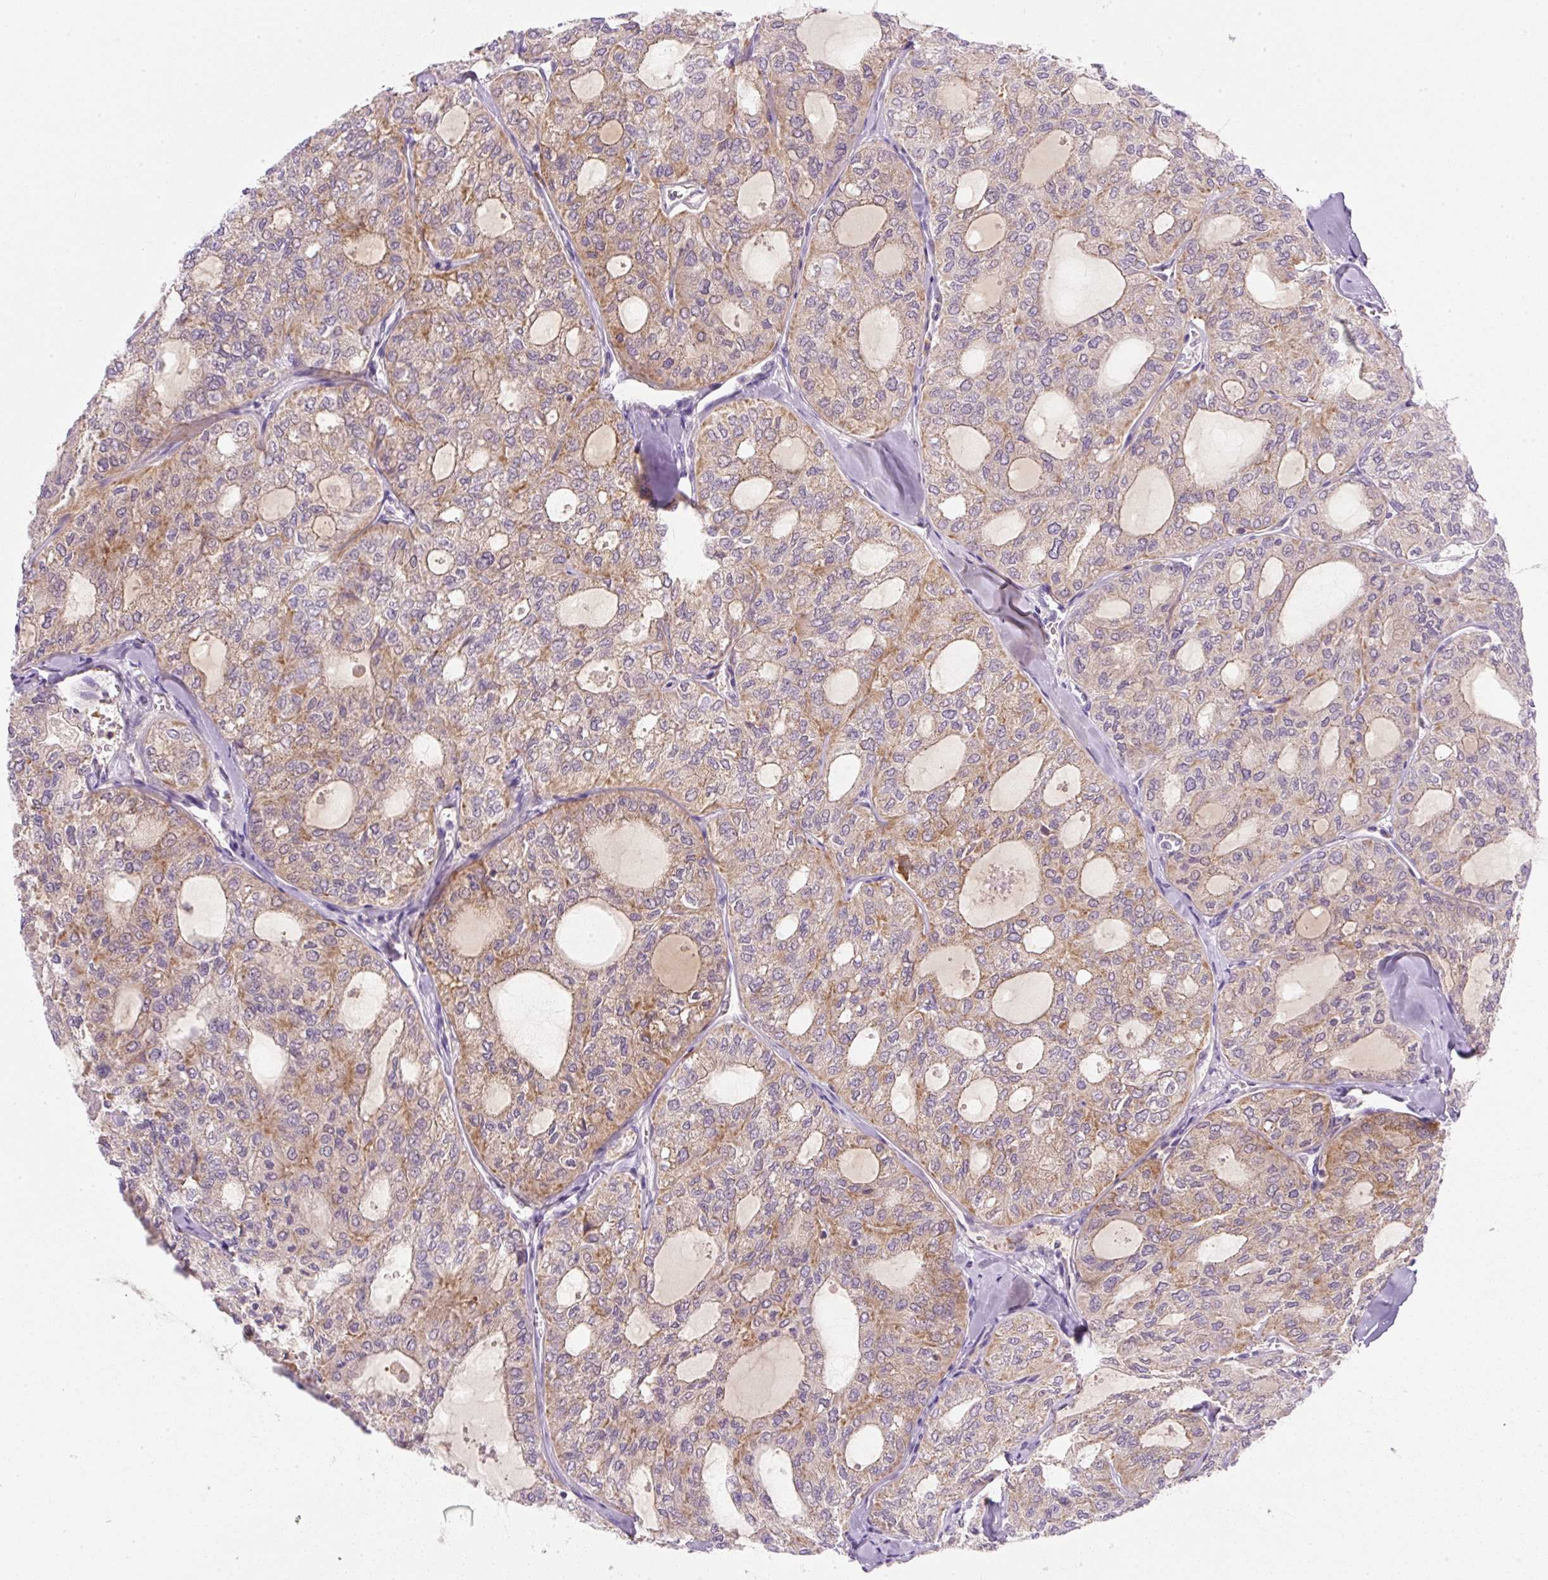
{"staining": {"intensity": "weak", "quantity": ">75%", "location": "cytoplasmic/membranous"}, "tissue": "thyroid cancer", "cell_type": "Tumor cells", "image_type": "cancer", "snomed": [{"axis": "morphology", "description": "Follicular adenoma carcinoma, NOS"}, {"axis": "topography", "description": "Thyroid gland"}], "caption": "Protein analysis of follicular adenoma carcinoma (thyroid) tissue displays weak cytoplasmic/membranous staining in about >75% of tumor cells. The protein of interest is stained brown, and the nuclei are stained in blue (DAB IHC with brightfield microscopy, high magnification).", "gene": "OMA1", "patient": {"sex": "male", "age": 75}}